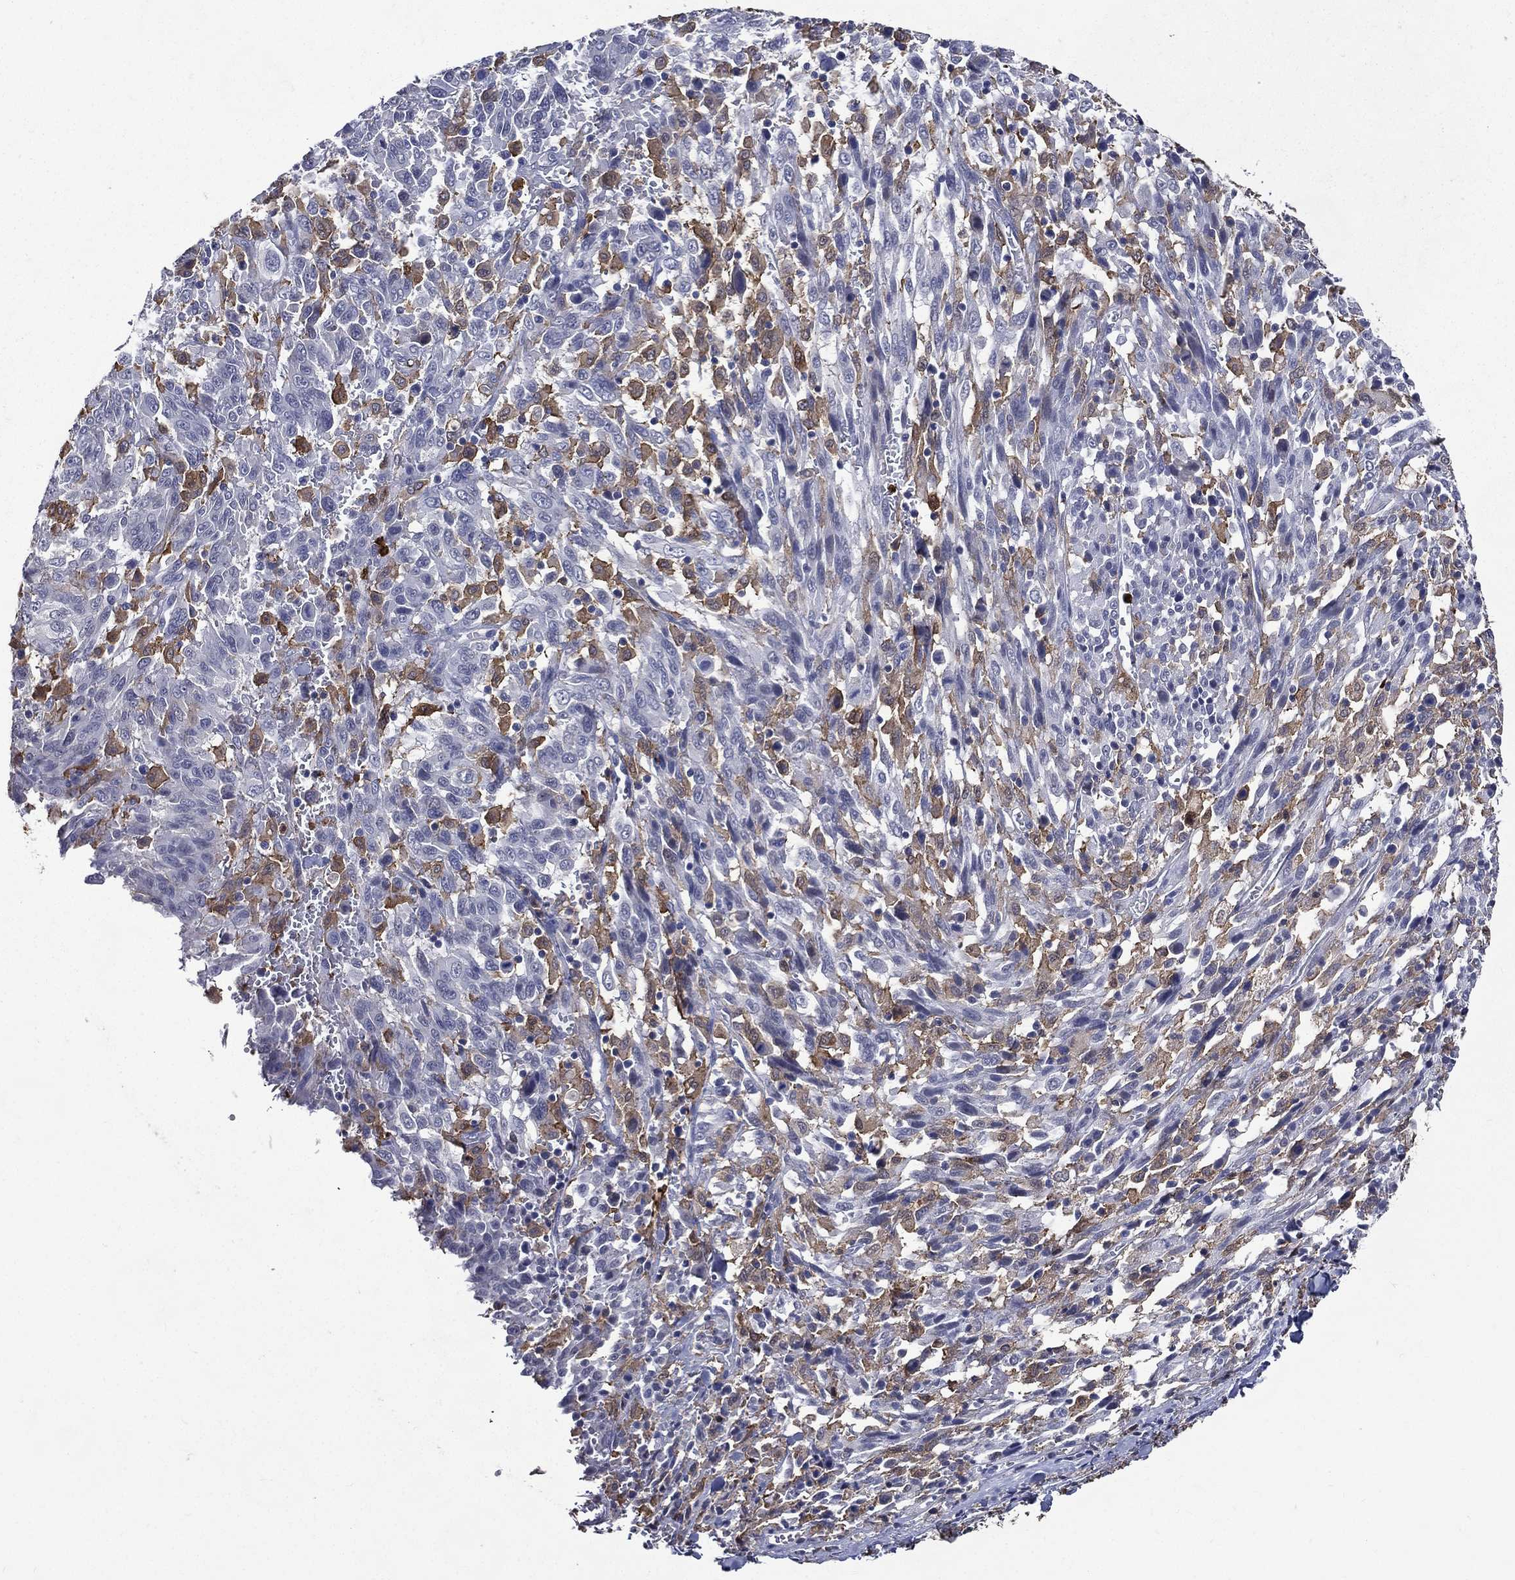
{"staining": {"intensity": "weak", "quantity": "<25%", "location": "cytoplasmic/membranous"}, "tissue": "melanoma", "cell_type": "Tumor cells", "image_type": "cancer", "snomed": [{"axis": "morphology", "description": "Malignant melanoma, NOS"}, {"axis": "topography", "description": "Skin"}], "caption": "A photomicrograph of human melanoma is negative for staining in tumor cells.", "gene": "GPR171", "patient": {"sex": "female", "age": 91}}